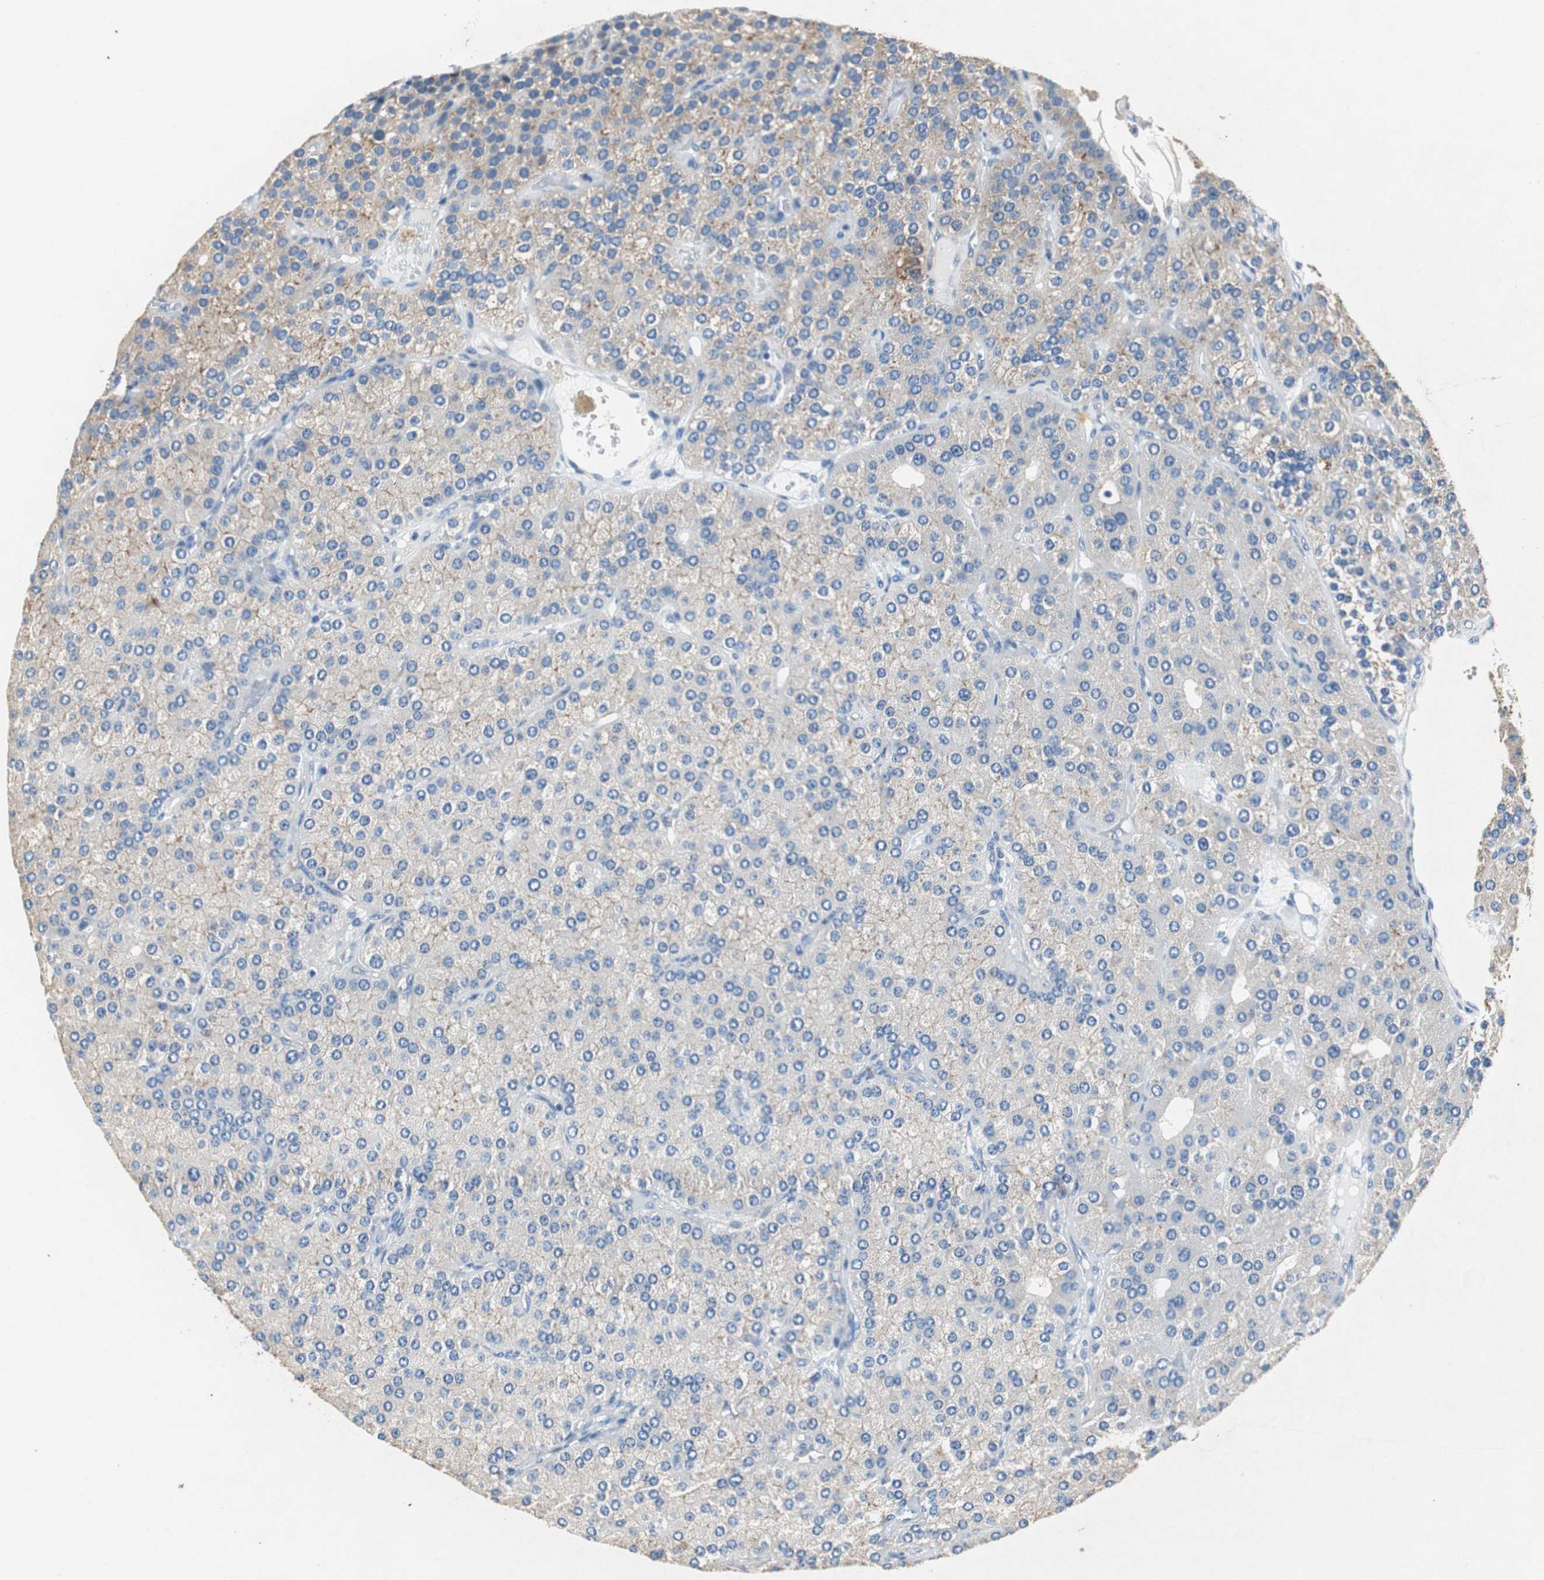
{"staining": {"intensity": "weak", "quantity": "<25%", "location": "cytoplasmic/membranous"}, "tissue": "parathyroid gland", "cell_type": "Glandular cells", "image_type": "normal", "snomed": [{"axis": "morphology", "description": "Normal tissue, NOS"}, {"axis": "morphology", "description": "Adenoma, NOS"}, {"axis": "topography", "description": "Parathyroid gland"}], "caption": "The immunohistochemistry (IHC) photomicrograph has no significant positivity in glandular cells of parathyroid gland.", "gene": "RPL35", "patient": {"sex": "female", "age": 86}}